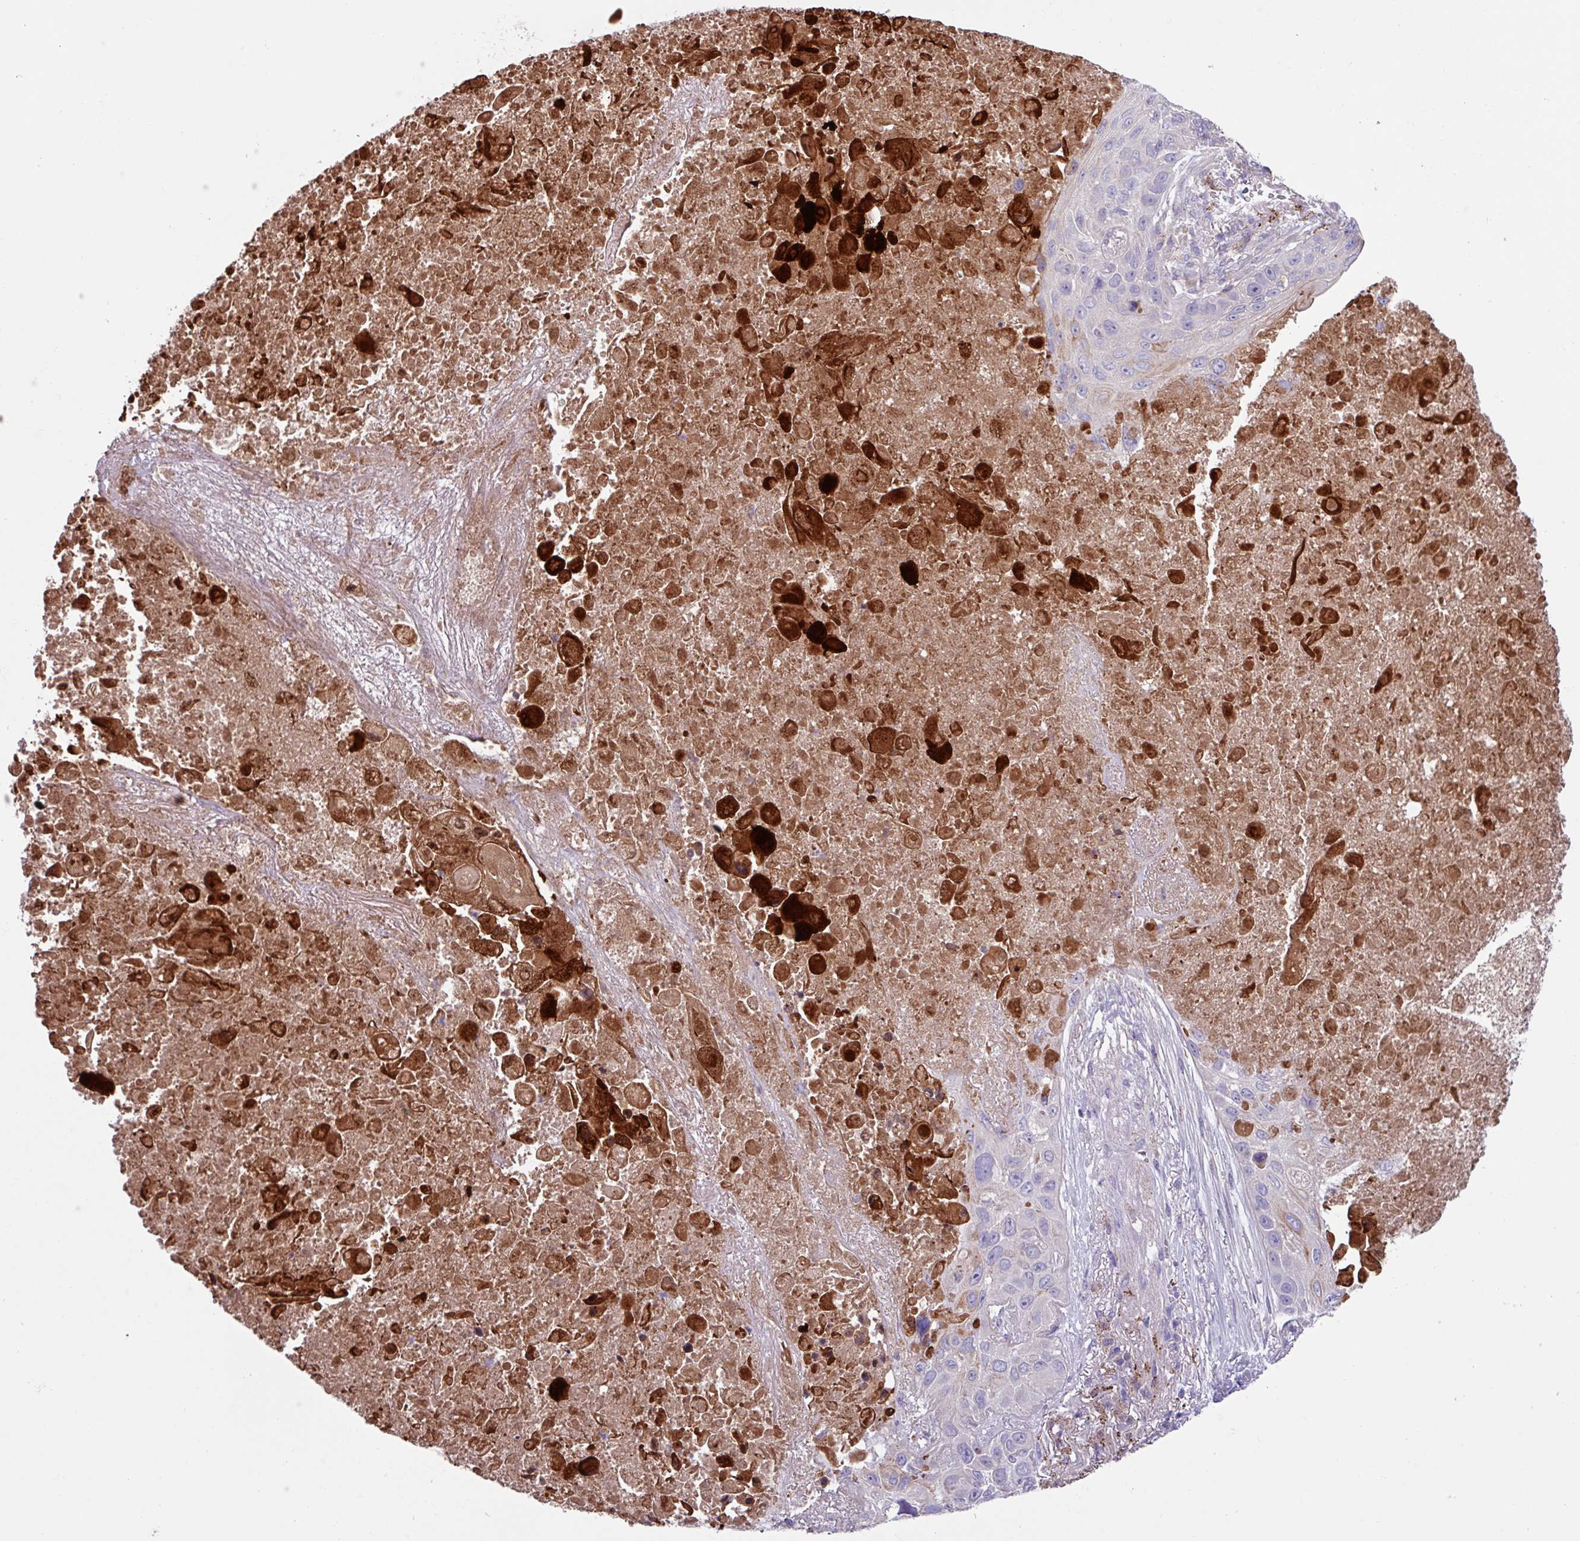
{"staining": {"intensity": "negative", "quantity": "none", "location": "none"}, "tissue": "lung cancer", "cell_type": "Tumor cells", "image_type": "cancer", "snomed": [{"axis": "morphology", "description": "Squamous cell carcinoma, NOS"}, {"axis": "topography", "description": "Lung"}], "caption": "Tumor cells are negative for brown protein staining in lung cancer.", "gene": "IQCJ", "patient": {"sex": "male", "age": 66}}